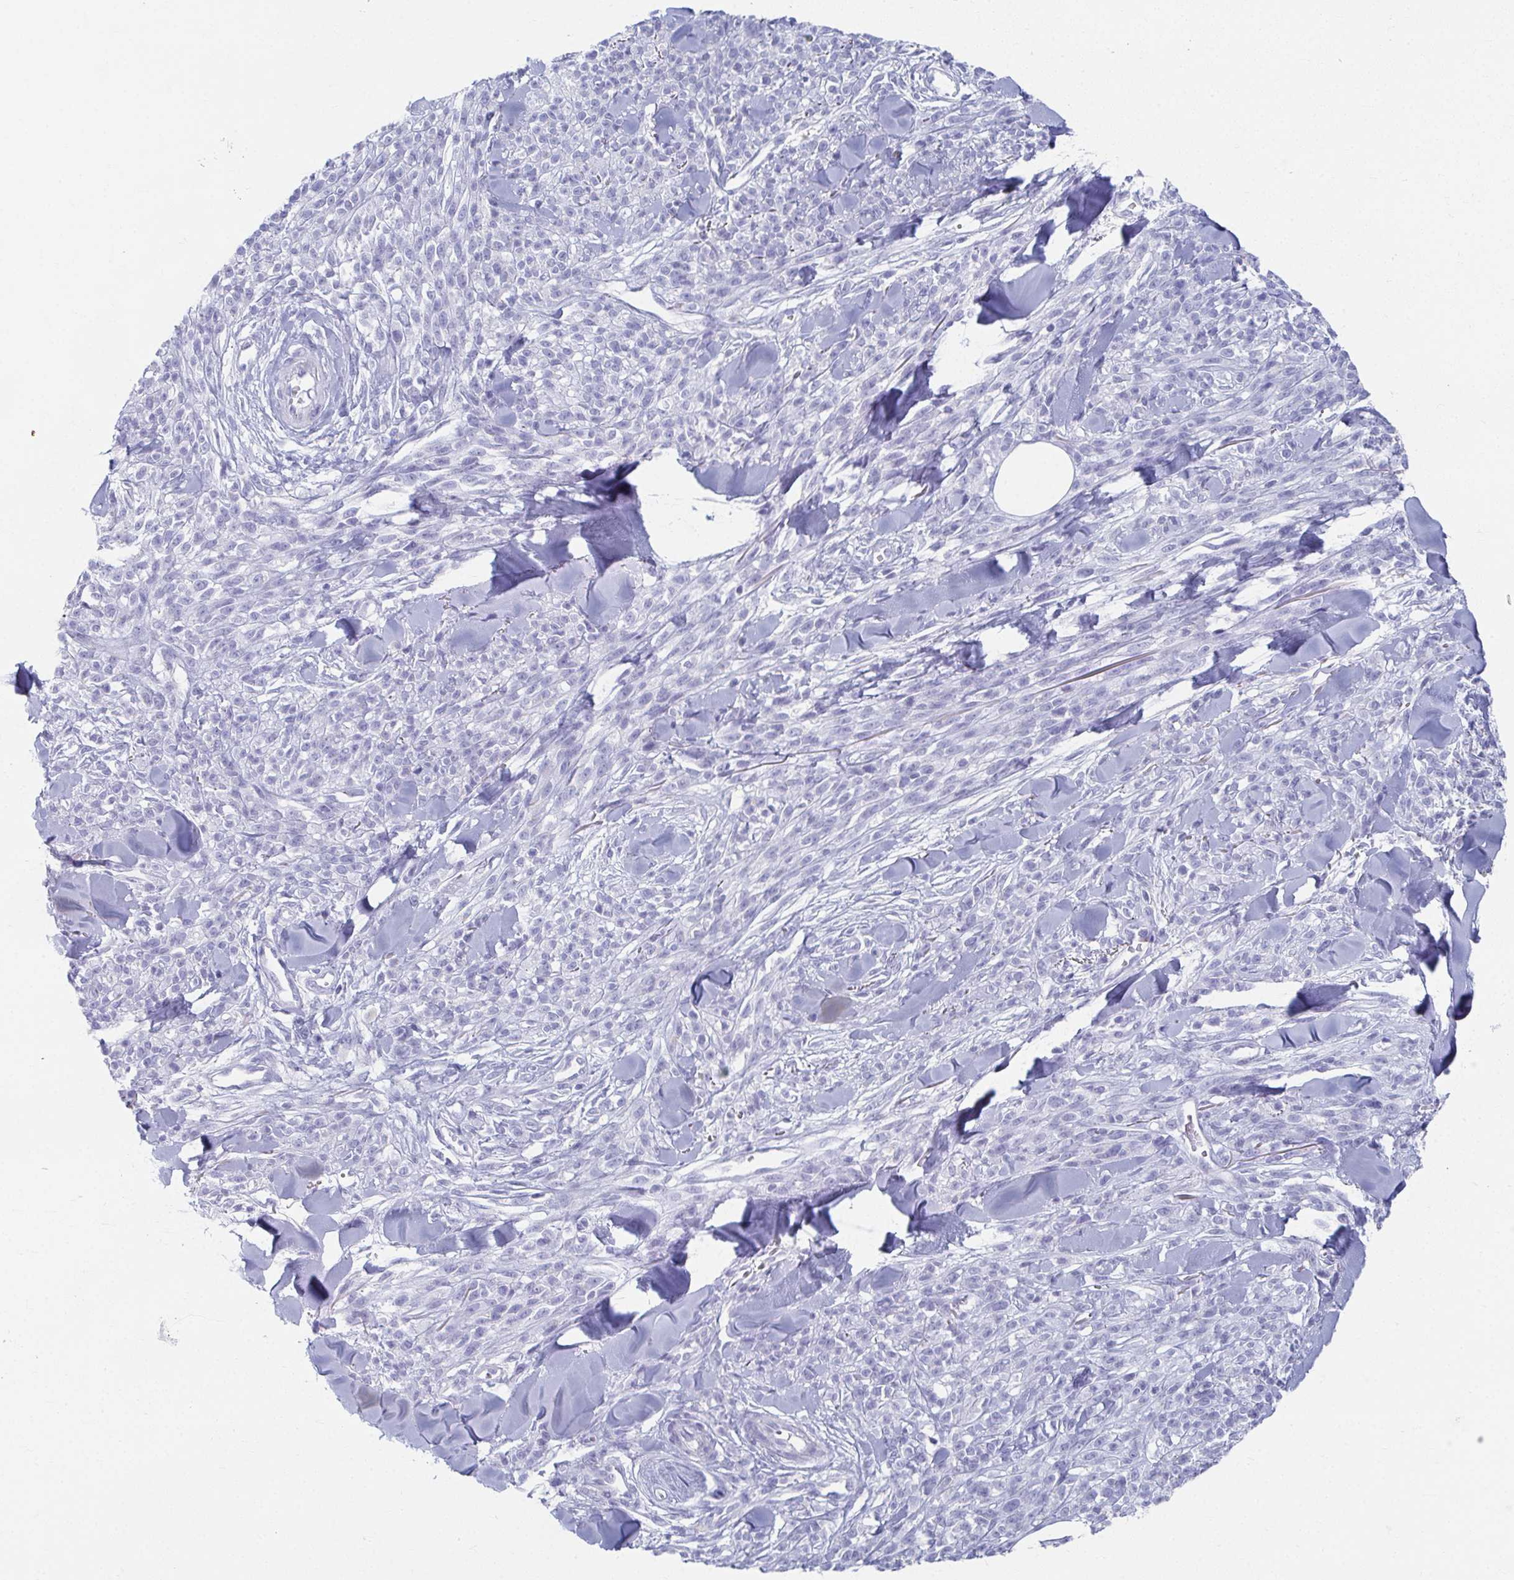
{"staining": {"intensity": "negative", "quantity": "none", "location": "none"}, "tissue": "melanoma", "cell_type": "Tumor cells", "image_type": "cancer", "snomed": [{"axis": "morphology", "description": "Malignant melanoma, NOS"}, {"axis": "topography", "description": "Skin"}, {"axis": "topography", "description": "Skin of trunk"}], "caption": "Photomicrograph shows no significant protein expression in tumor cells of malignant melanoma.", "gene": "GHRL", "patient": {"sex": "male", "age": 74}}